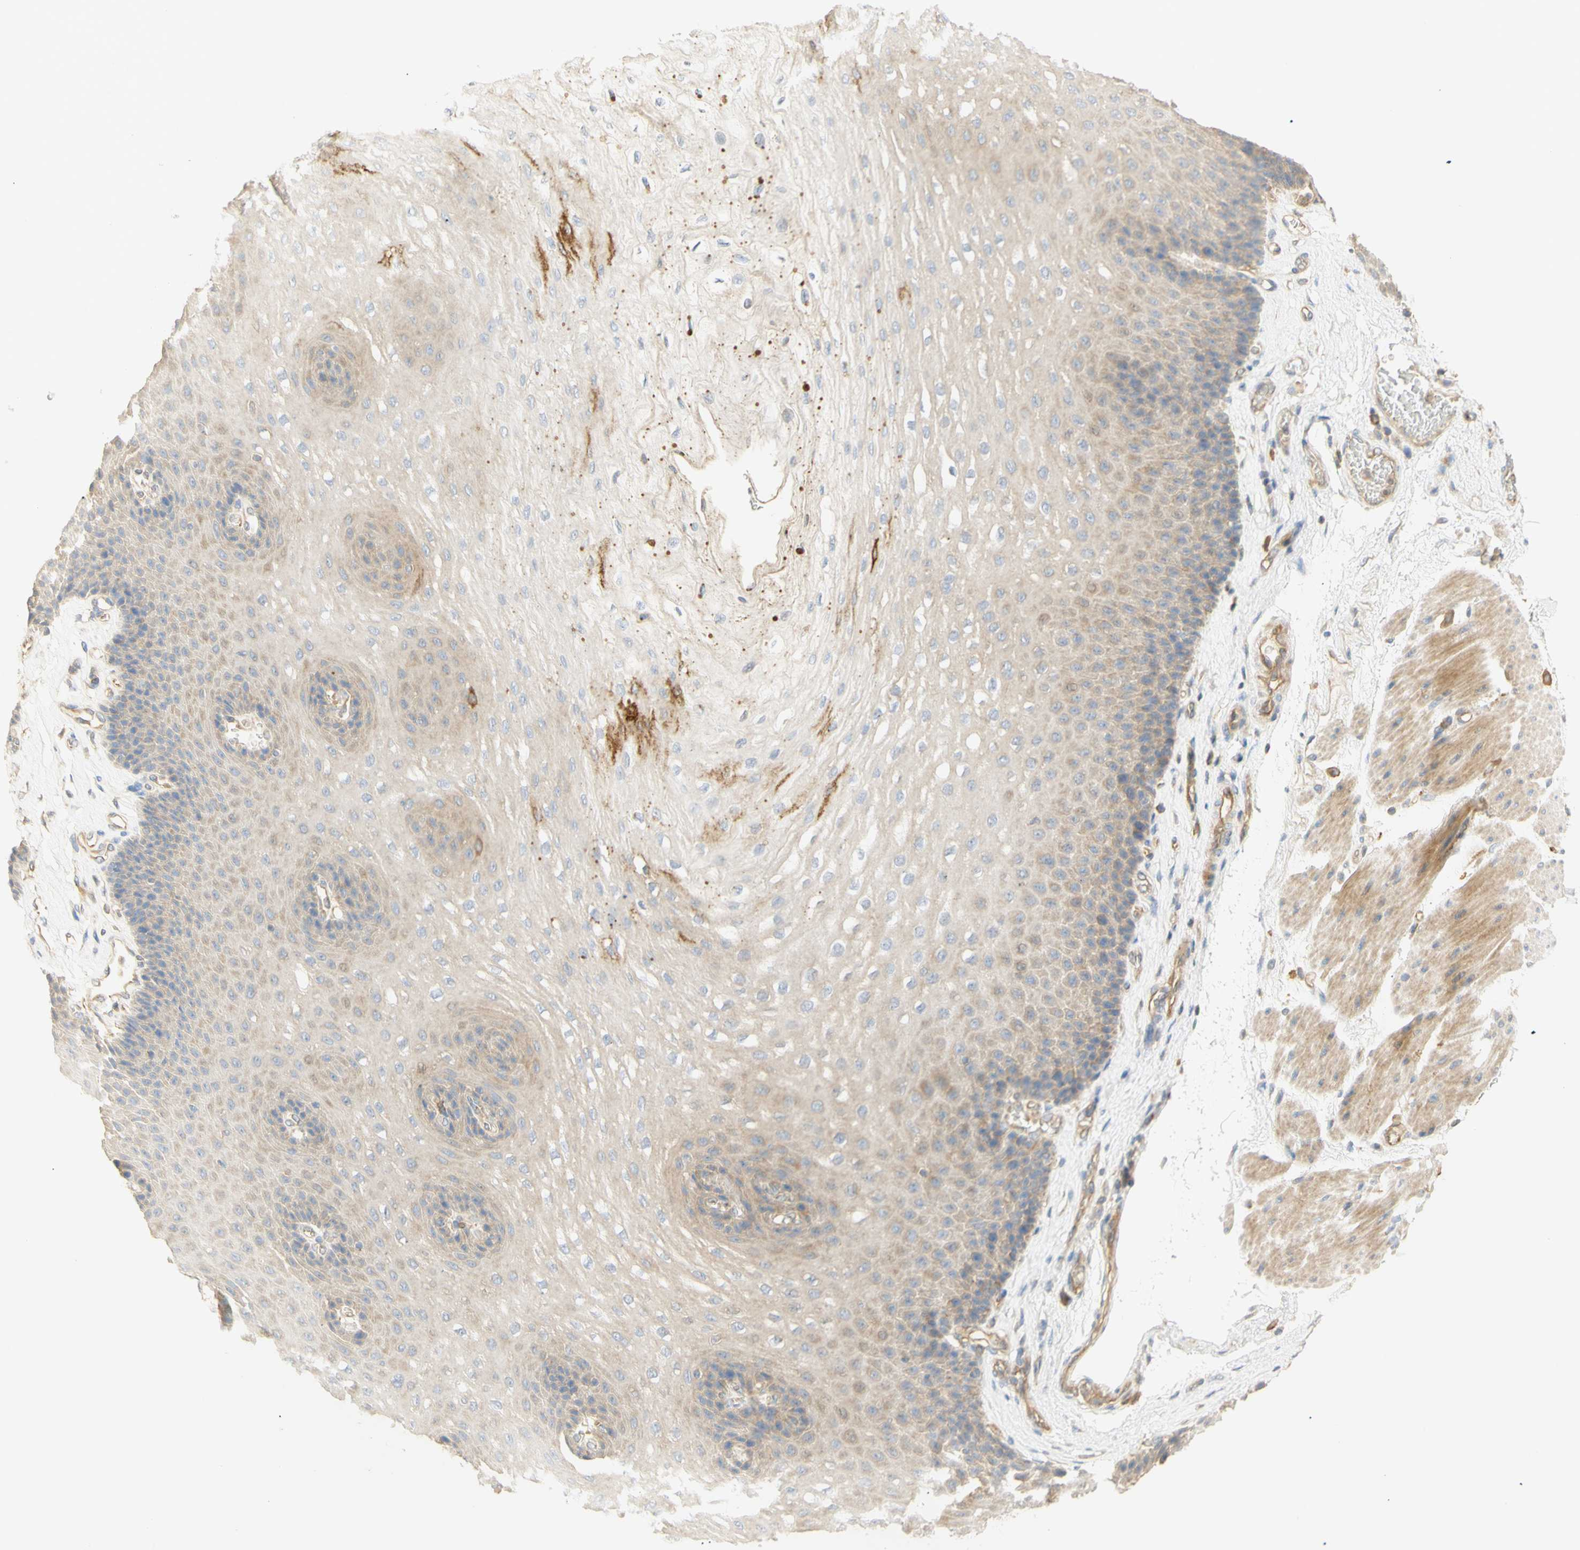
{"staining": {"intensity": "moderate", "quantity": "25%-75%", "location": "cytoplasmic/membranous"}, "tissue": "esophagus", "cell_type": "Squamous epithelial cells", "image_type": "normal", "snomed": [{"axis": "morphology", "description": "Normal tissue, NOS"}, {"axis": "topography", "description": "Esophagus"}], "caption": "Esophagus stained with immunohistochemistry (IHC) displays moderate cytoplasmic/membranous staining in approximately 25%-75% of squamous epithelial cells. The protein of interest is shown in brown color, while the nuclei are stained blue.", "gene": "KCNE4", "patient": {"sex": "female", "age": 72}}